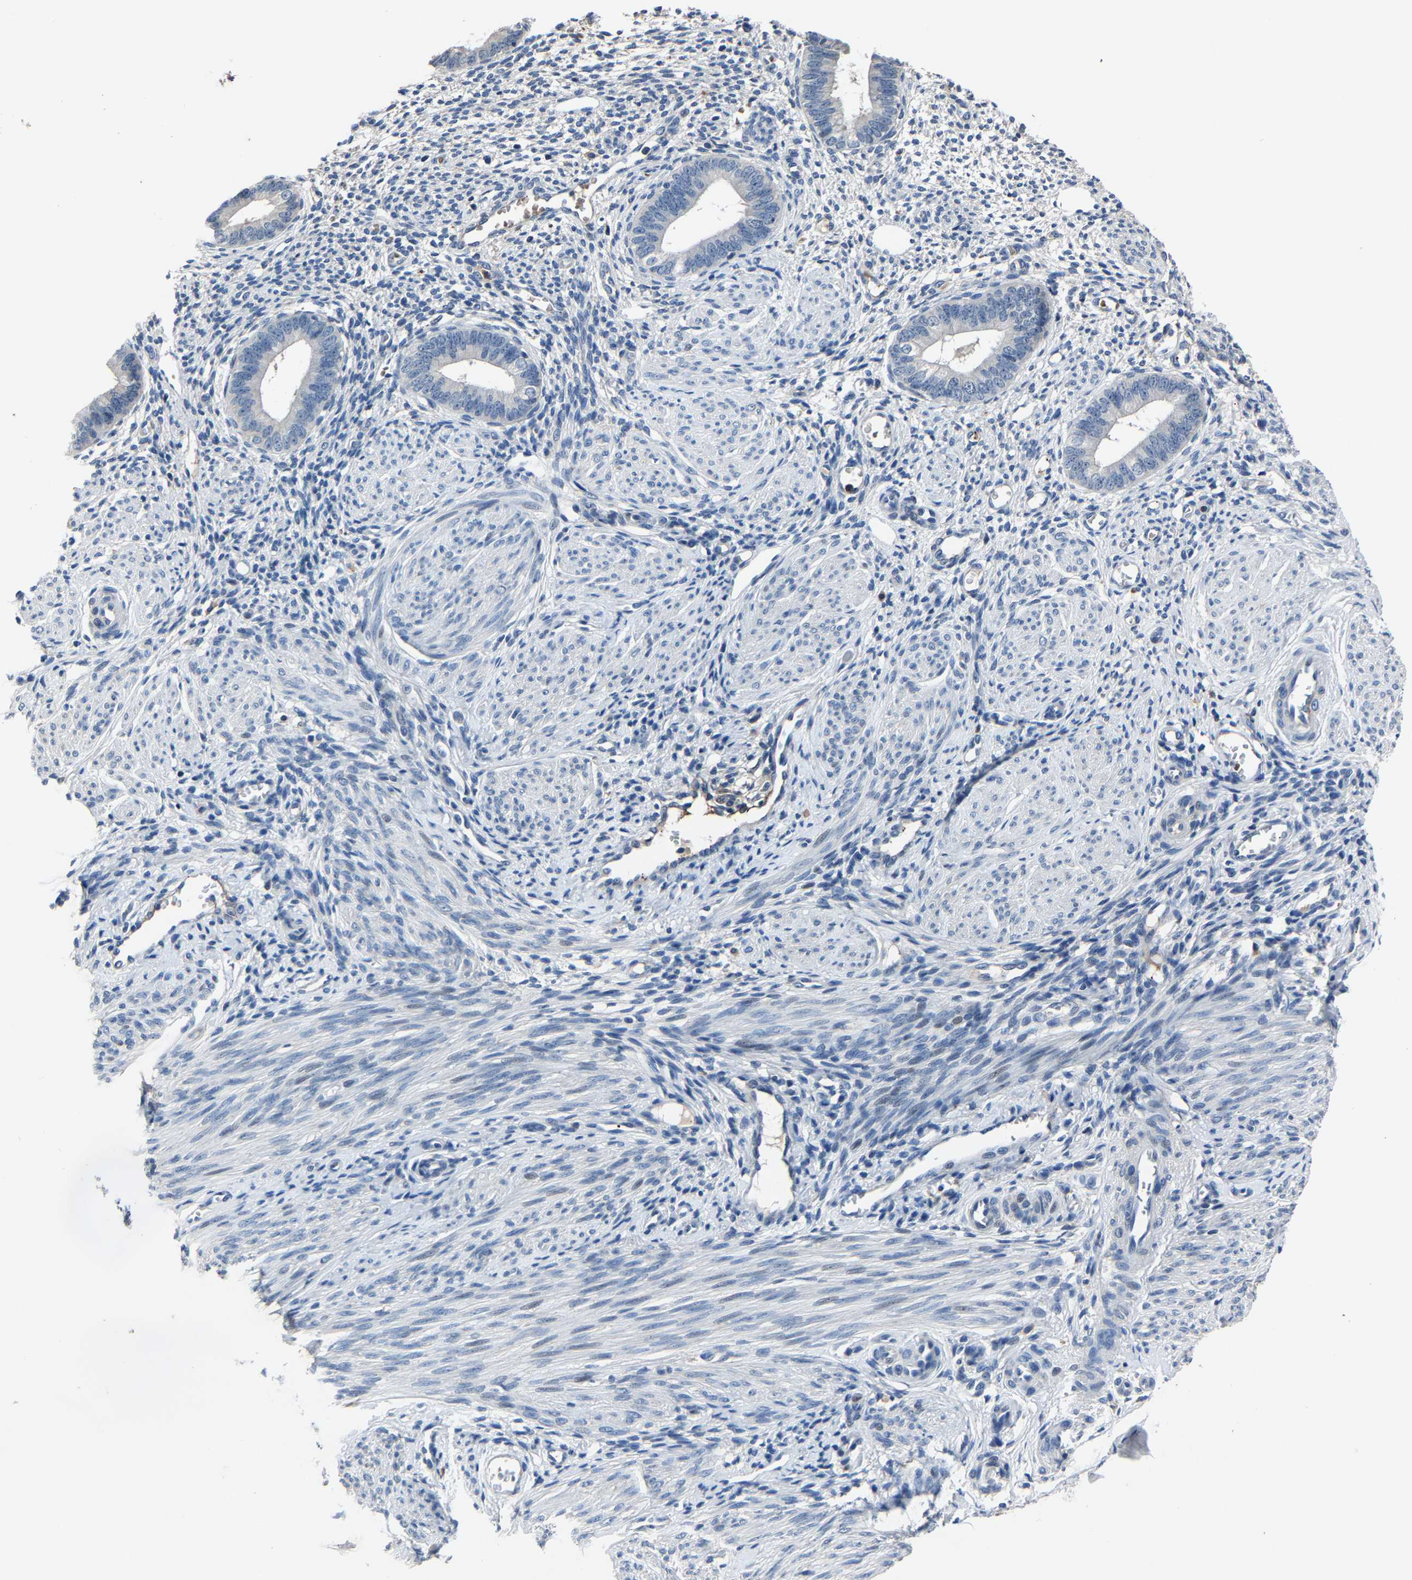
{"staining": {"intensity": "negative", "quantity": "none", "location": "none"}, "tissue": "endometrium", "cell_type": "Cells in endometrial stroma", "image_type": "normal", "snomed": [{"axis": "morphology", "description": "Normal tissue, NOS"}, {"axis": "topography", "description": "Endometrium"}], "caption": "An immunohistochemistry image of benign endometrium is shown. There is no staining in cells in endometrial stroma of endometrium. The staining is performed using DAB brown chromogen with nuclei counter-stained in using hematoxylin.", "gene": "PCNX2", "patient": {"sex": "female", "age": 46}}